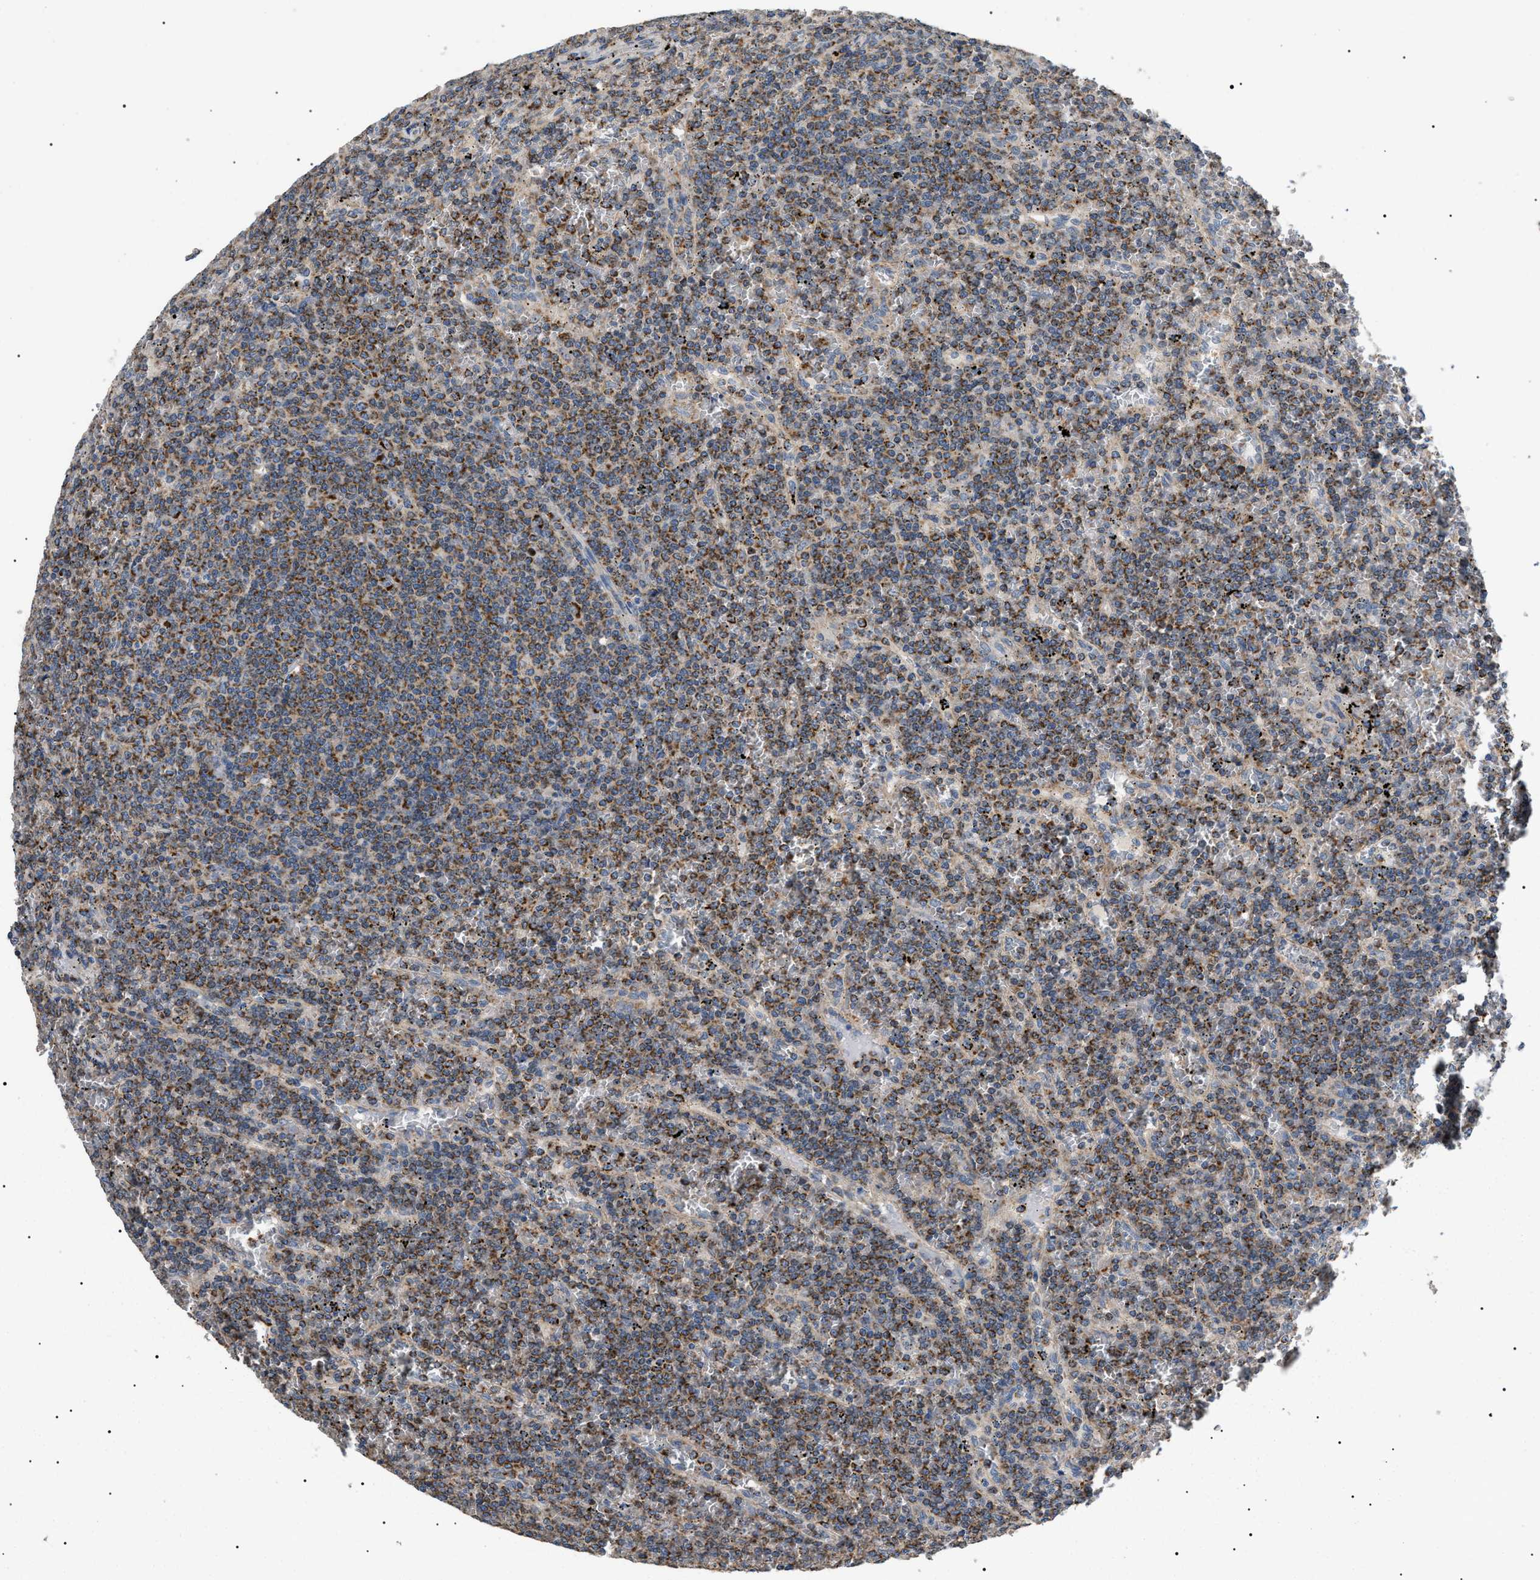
{"staining": {"intensity": "moderate", "quantity": ">75%", "location": "cytoplasmic/membranous"}, "tissue": "lymphoma", "cell_type": "Tumor cells", "image_type": "cancer", "snomed": [{"axis": "morphology", "description": "Malignant lymphoma, non-Hodgkin's type, Low grade"}, {"axis": "topography", "description": "Spleen"}], "caption": "Brown immunohistochemical staining in low-grade malignant lymphoma, non-Hodgkin's type shows moderate cytoplasmic/membranous expression in about >75% of tumor cells.", "gene": "TOMM6", "patient": {"sex": "female", "age": 19}}